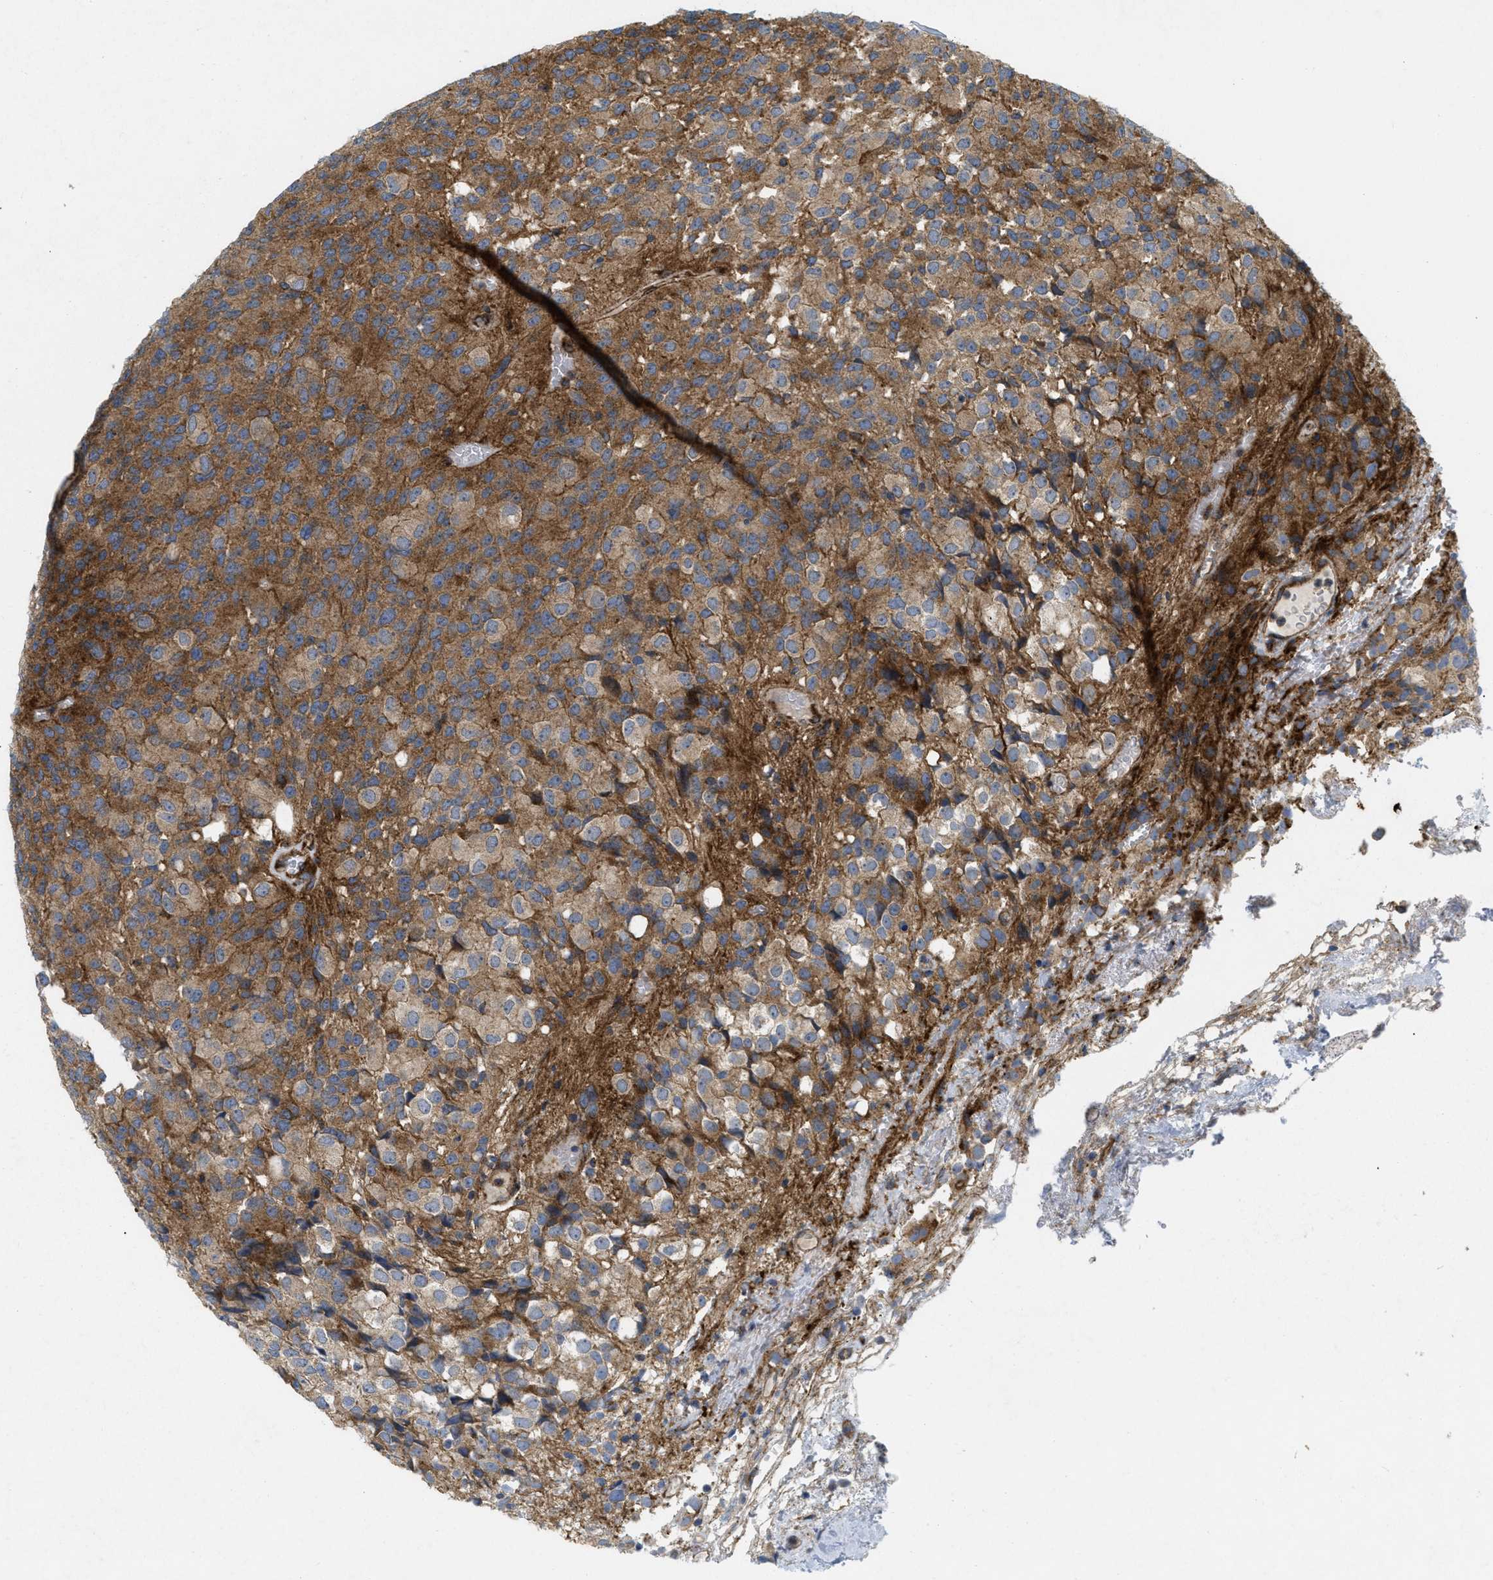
{"staining": {"intensity": "strong", "quantity": ">75%", "location": "cytoplasmic/membranous"}, "tissue": "glioma", "cell_type": "Tumor cells", "image_type": "cancer", "snomed": [{"axis": "morphology", "description": "Glioma, malignant, High grade"}, {"axis": "topography", "description": "Brain"}], "caption": "Strong cytoplasmic/membranous protein positivity is identified in about >75% of tumor cells in glioma.", "gene": "DCTN4", "patient": {"sex": "male", "age": 32}}